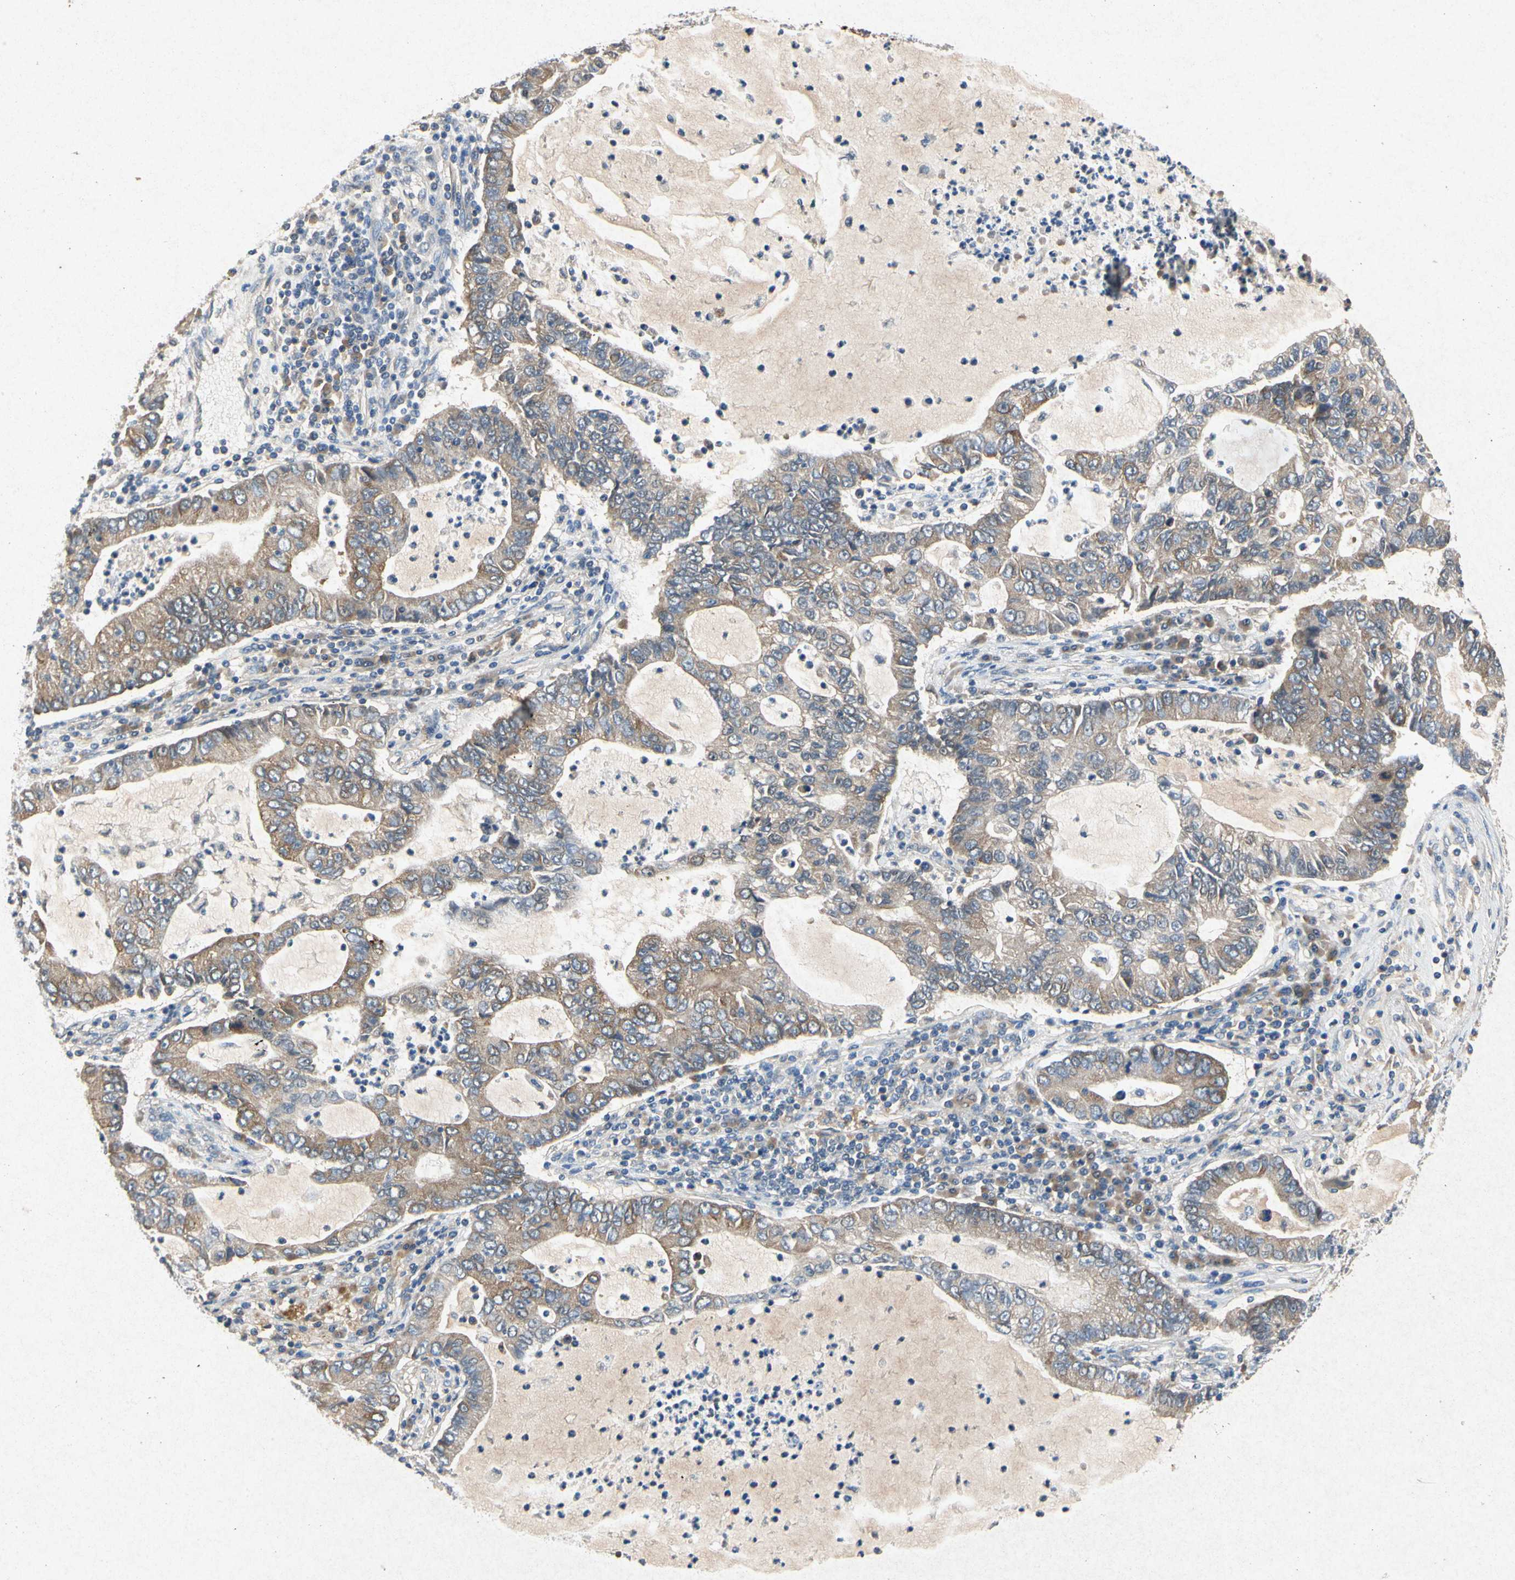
{"staining": {"intensity": "moderate", "quantity": ">75%", "location": "cytoplasmic/membranous"}, "tissue": "lung cancer", "cell_type": "Tumor cells", "image_type": "cancer", "snomed": [{"axis": "morphology", "description": "Adenocarcinoma, NOS"}, {"axis": "topography", "description": "Lung"}], "caption": "A high-resolution histopathology image shows immunohistochemistry (IHC) staining of adenocarcinoma (lung), which demonstrates moderate cytoplasmic/membranous staining in about >75% of tumor cells. (IHC, brightfield microscopy, high magnification).", "gene": "RPS6KA1", "patient": {"sex": "female", "age": 51}}